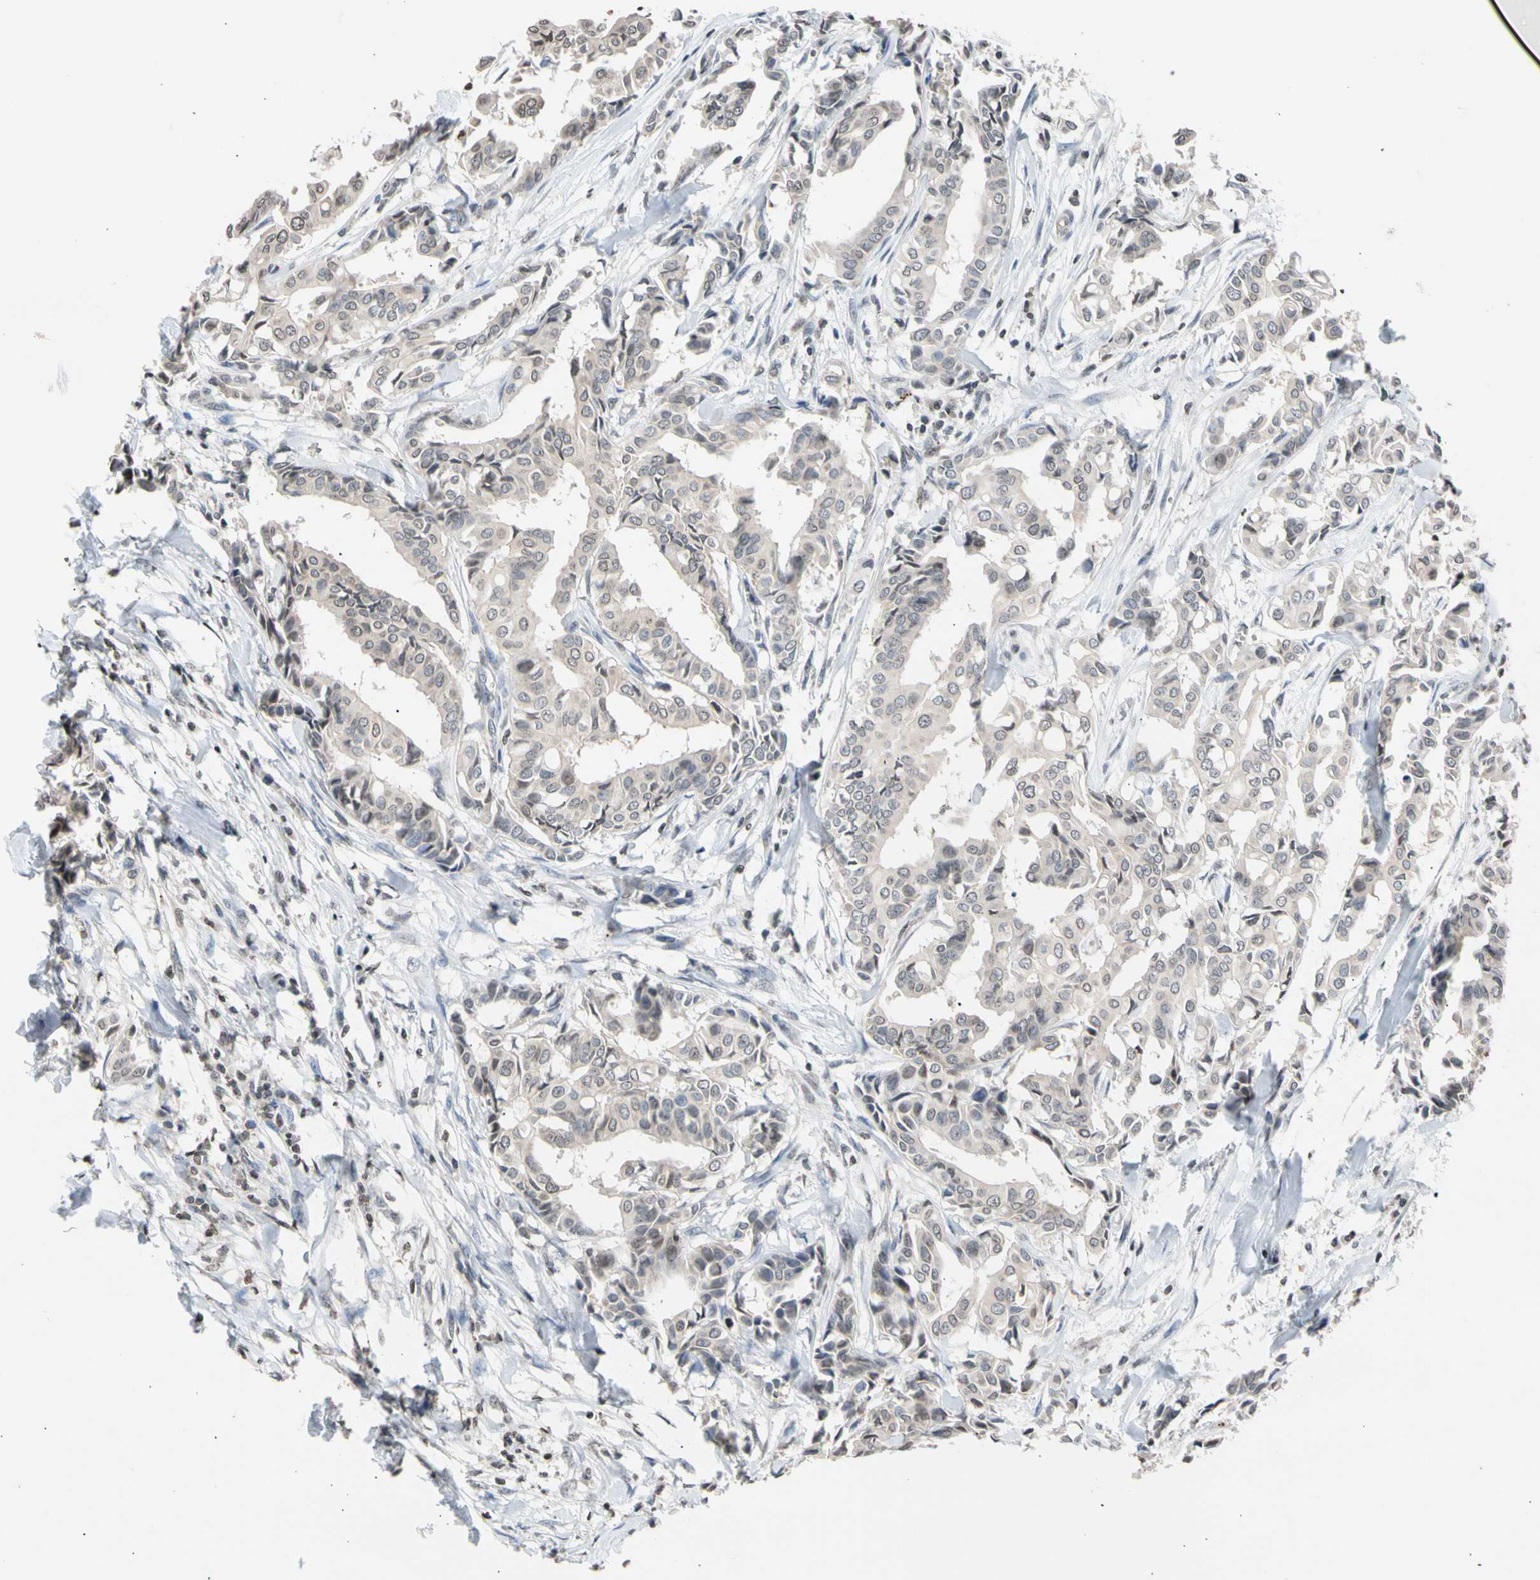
{"staining": {"intensity": "weak", "quantity": ">75%", "location": "cytoplasmic/membranous"}, "tissue": "head and neck cancer", "cell_type": "Tumor cells", "image_type": "cancer", "snomed": [{"axis": "morphology", "description": "Adenocarcinoma, NOS"}, {"axis": "topography", "description": "Salivary gland"}, {"axis": "topography", "description": "Head-Neck"}], "caption": "The micrograph displays staining of adenocarcinoma (head and neck), revealing weak cytoplasmic/membranous protein positivity (brown color) within tumor cells.", "gene": "GPX4", "patient": {"sex": "female", "age": 59}}